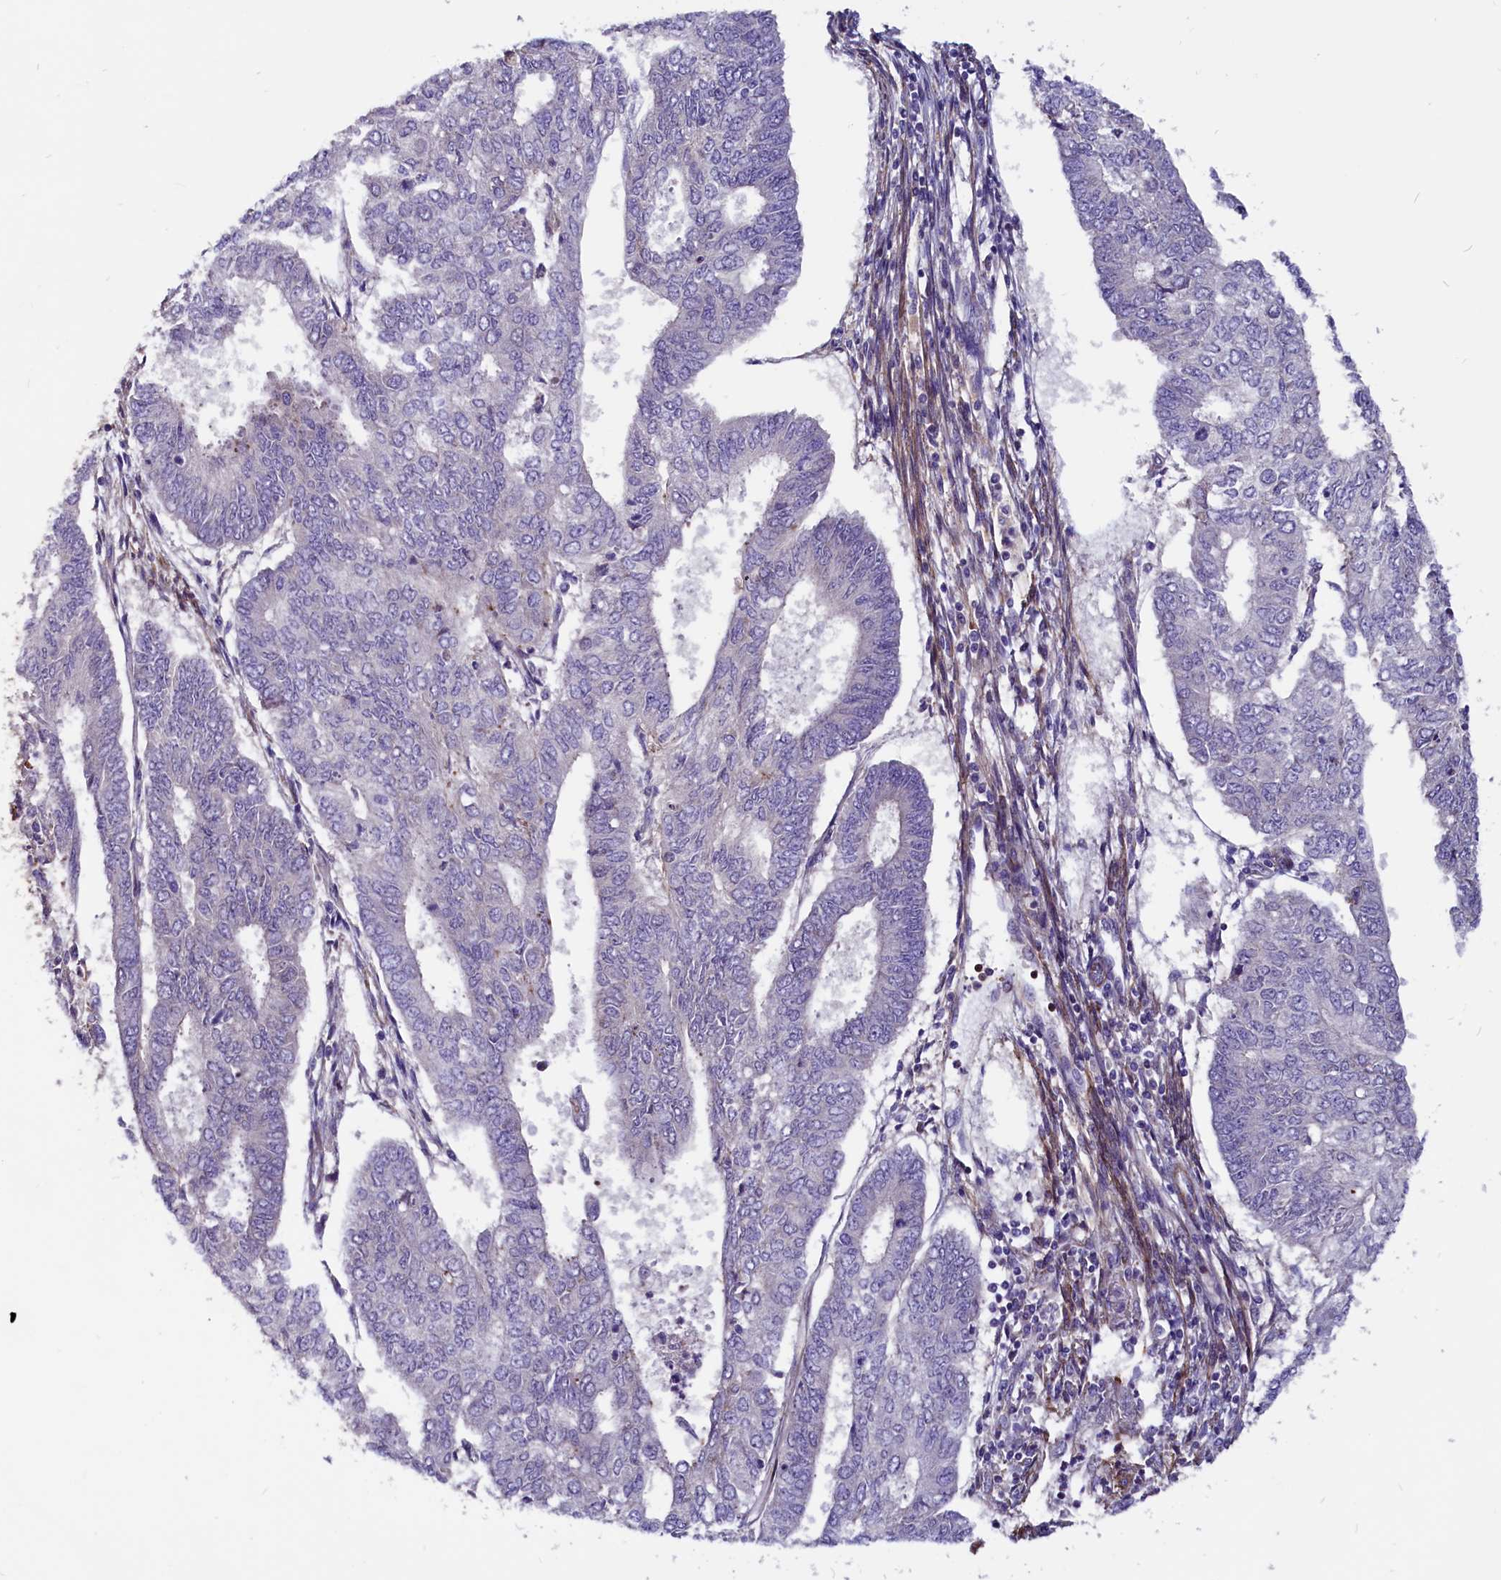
{"staining": {"intensity": "negative", "quantity": "none", "location": "none"}, "tissue": "endometrial cancer", "cell_type": "Tumor cells", "image_type": "cancer", "snomed": [{"axis": "morphology", "description": "Adenocarcinoma, NOS"}, {"axis": "topography", "description": "Endometrium"}], "caption": "Immunohistochemistry micrograph of neoplastic tissue: adenocarcinoma (endometrial) stained with DAB (3,3'-diaminobenzidine) shows no significant protein expression in tumor cells.", "gene": "ZNF749", "patient": {"sex": "female", "age": 68}}